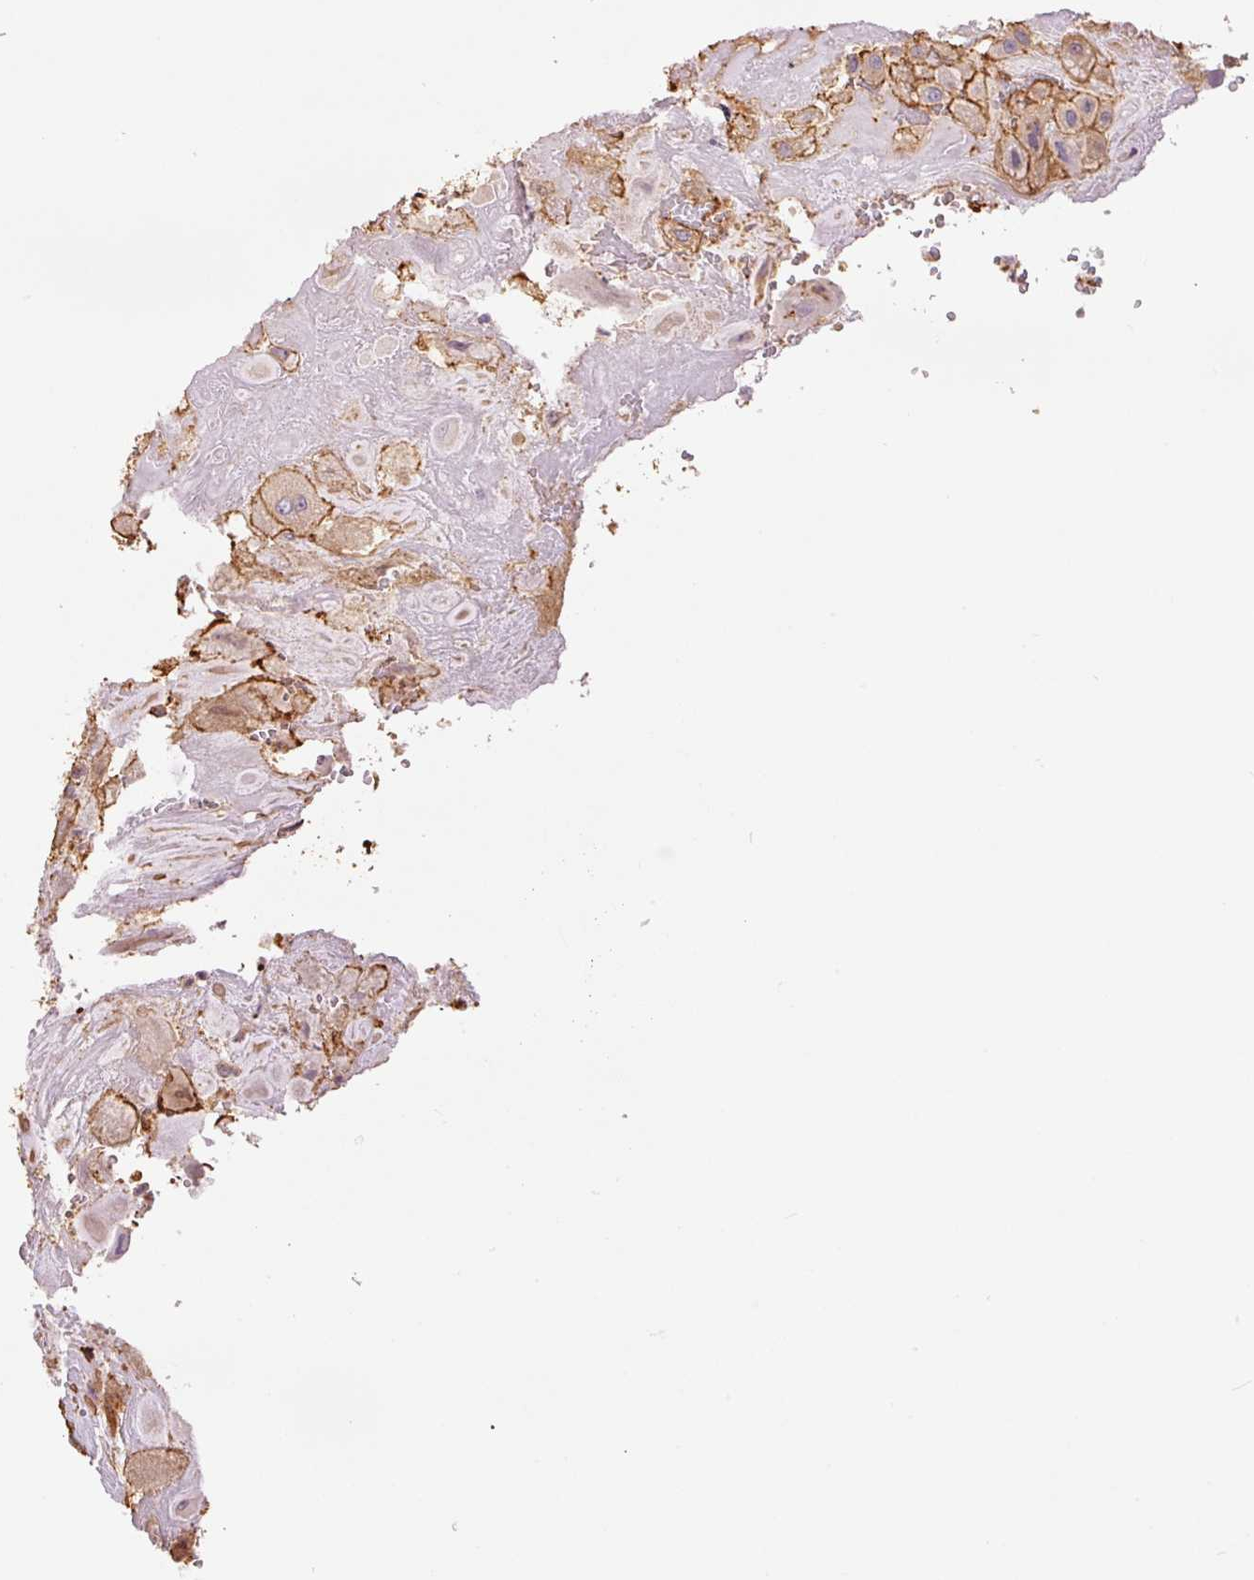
{"staining": {"intensity": "moderate", "quantity": ">75%", "location": "cytoplasmic/membranous"}, "tissue": "placenta", "cell_type": "Decidual cells", "image_type": "normal", "snomed": [{"axis": "morphology", "description": "Normal tissue, NOS"}, {"axis": "topography", "description": "Placenta"}], "caption": "High-power microscopy captured an immunohistochemistry (IHC) image of benign placenta, revealing moderate cytoplasmic/membranous positivity in approximately >75% of decidual cells.", "gene": "PPP1R1B", "patient": {"sex": "female", "age": 32}}